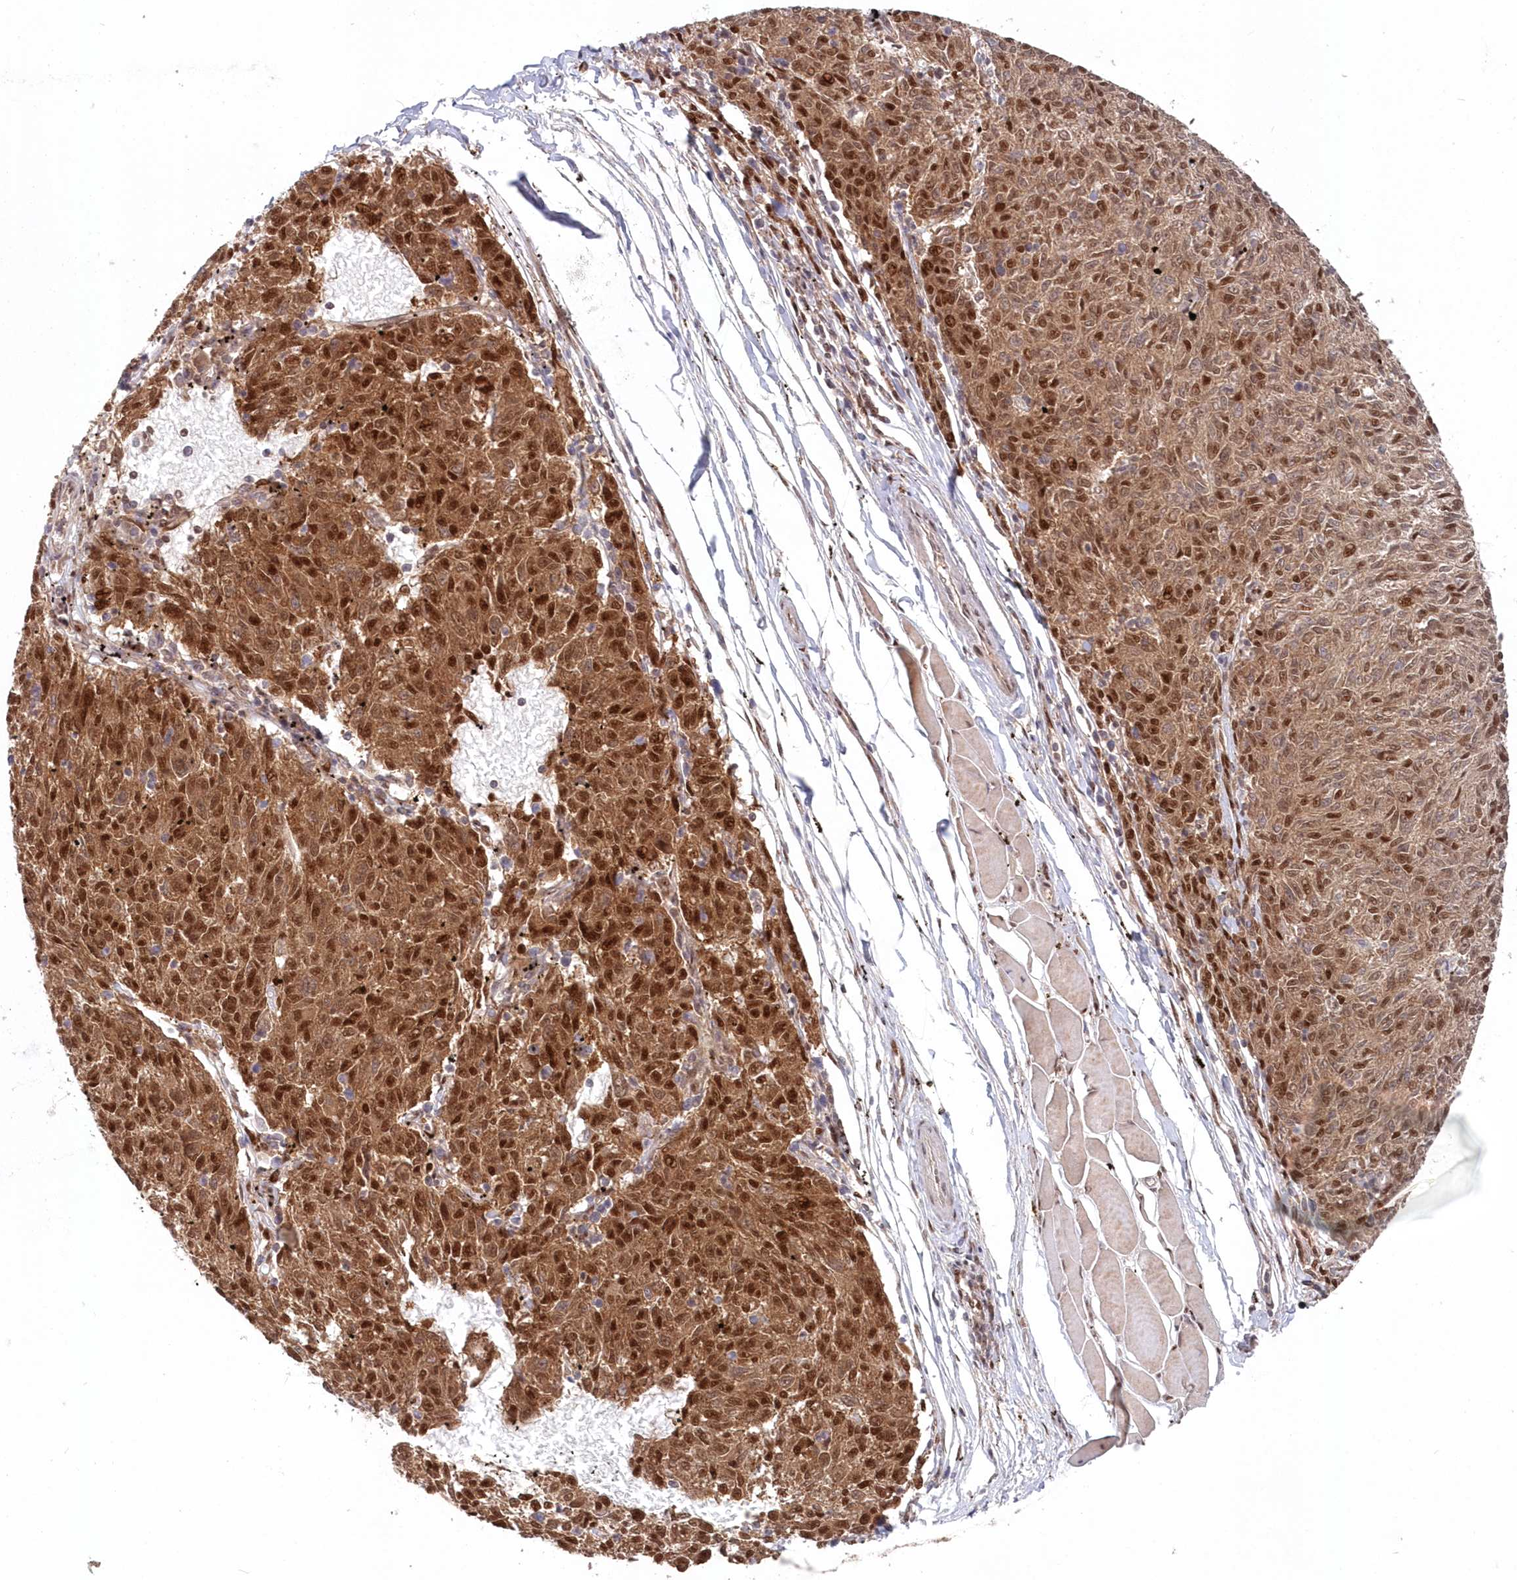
{"staining": {"intensity": "strong", "quantity": ">75%", "location": "cytoplasmic/membranous,nuclear"}, "tissue": "melanoma", "cell_type": "Tumor cells", "image_type": "cancer", "snomed": [{"axis": "morphology", "description": "Malignant melanoma, NOS"}, {"axis": "topography", "description": "Skin"}], "caption": "Malignant melanoma was stained to show a protein in brown. There is high levels of strong cytoplasmic/membranous and nuclear positivity in about >75% of tumor cells. (IHC, brightfield microscopy, high magnification).", "gene": "ABHD14B", "patient": {"sex": "female", "age": 72}}